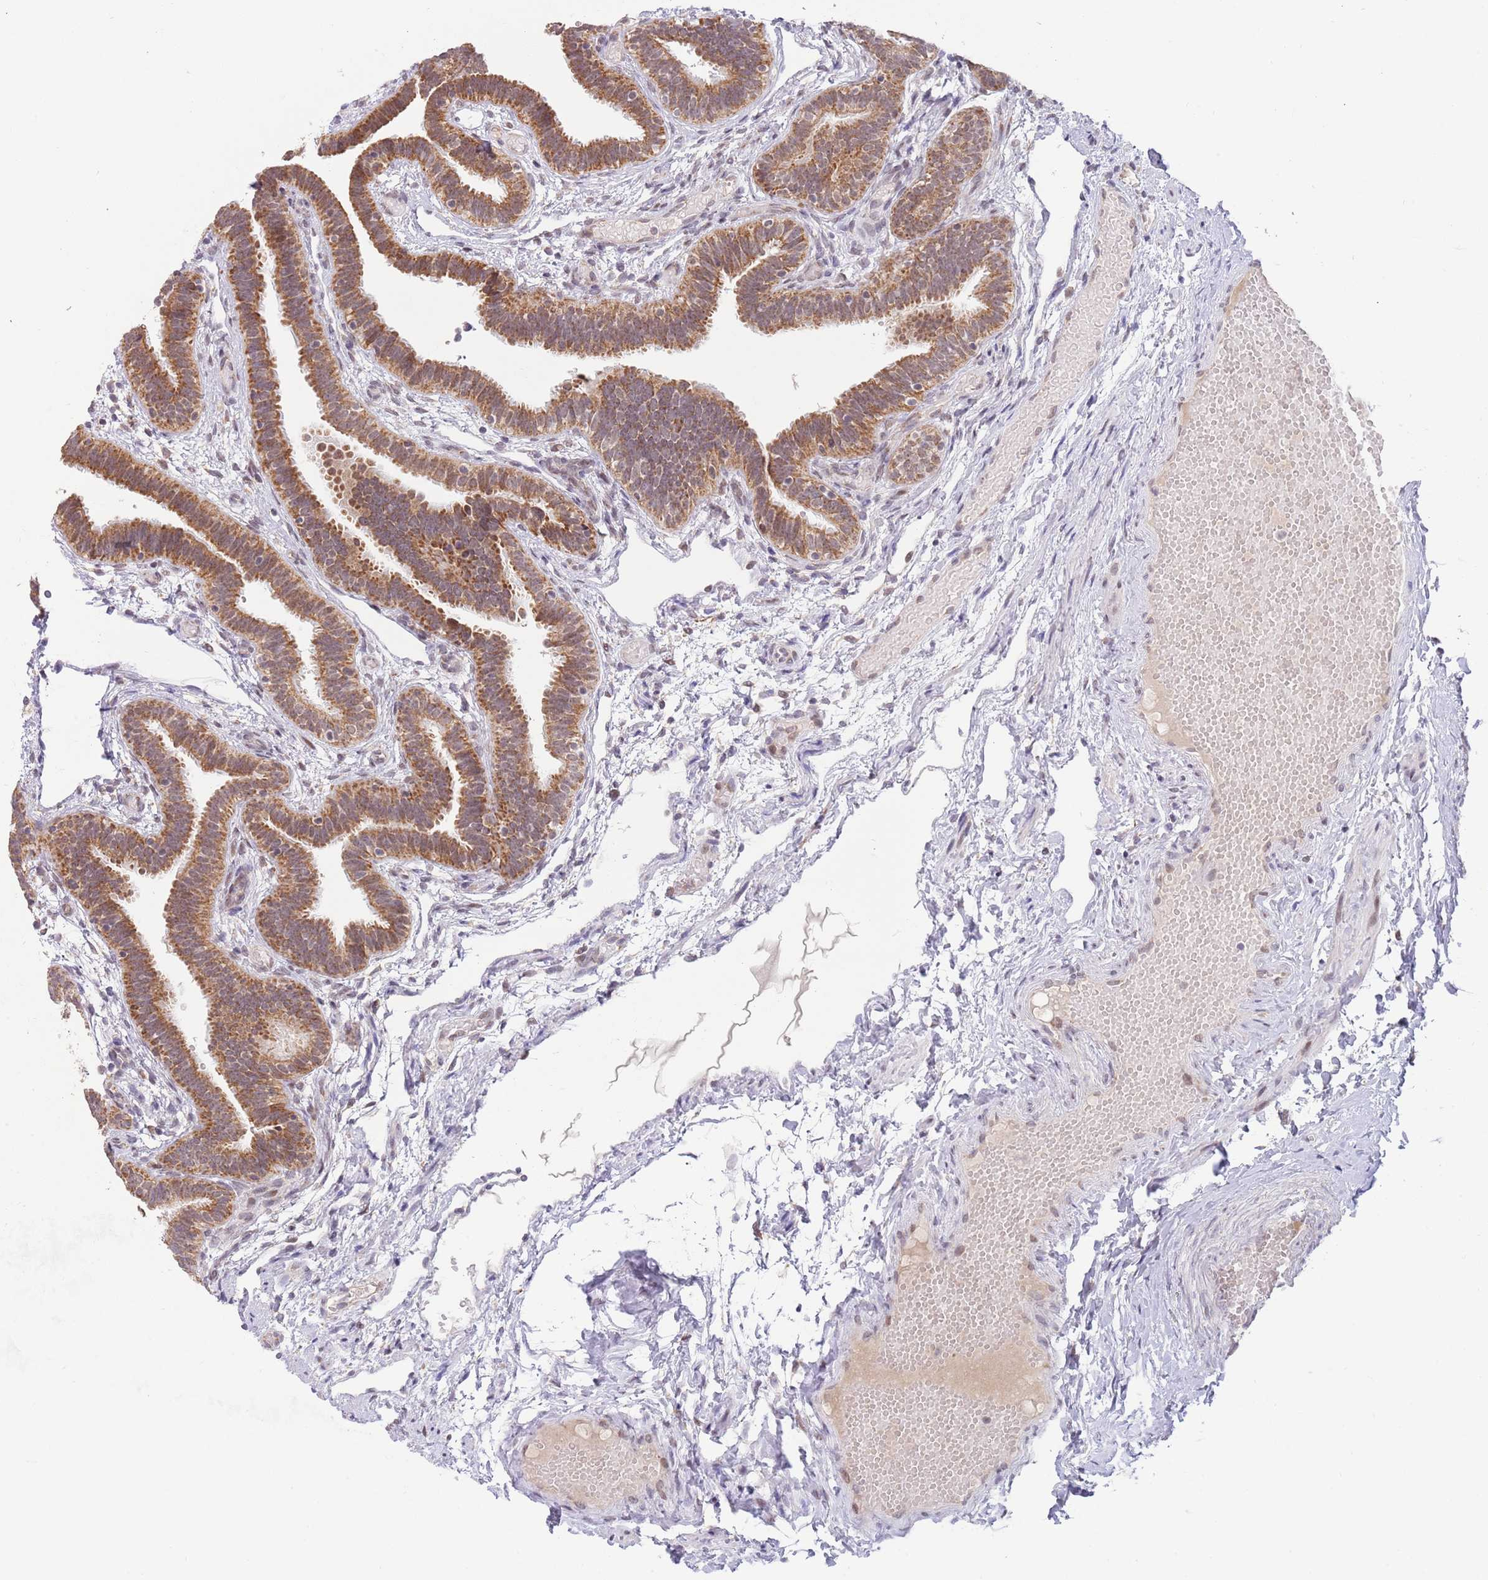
{"staining": {"intensity": "moderate", "quantity": ">75%", "location": "cytoplasmic/membranous"}, "tissue": "fallopian tube", "cell_type": "Glandular cells", "image_type": "normal", "snomed": [{"axis": "morphology", "description": "Normal tissue, NOS"}, {"axis": "topography", "description": "Fallopian tube"}], "caption": "Fallopian tube stained with DAB (3,3'-diaminobenzidine) IHC displays medium levels of moderate cytoplasmic/membranous positivity in approximately >75% of glandular cells. (Stains: DAB in brown, nuclei in blue, Microscopy: brightfield microscopy at high magnification).", "gene": "TIMM13", "patient": {"sex": "female", "age": 37}}